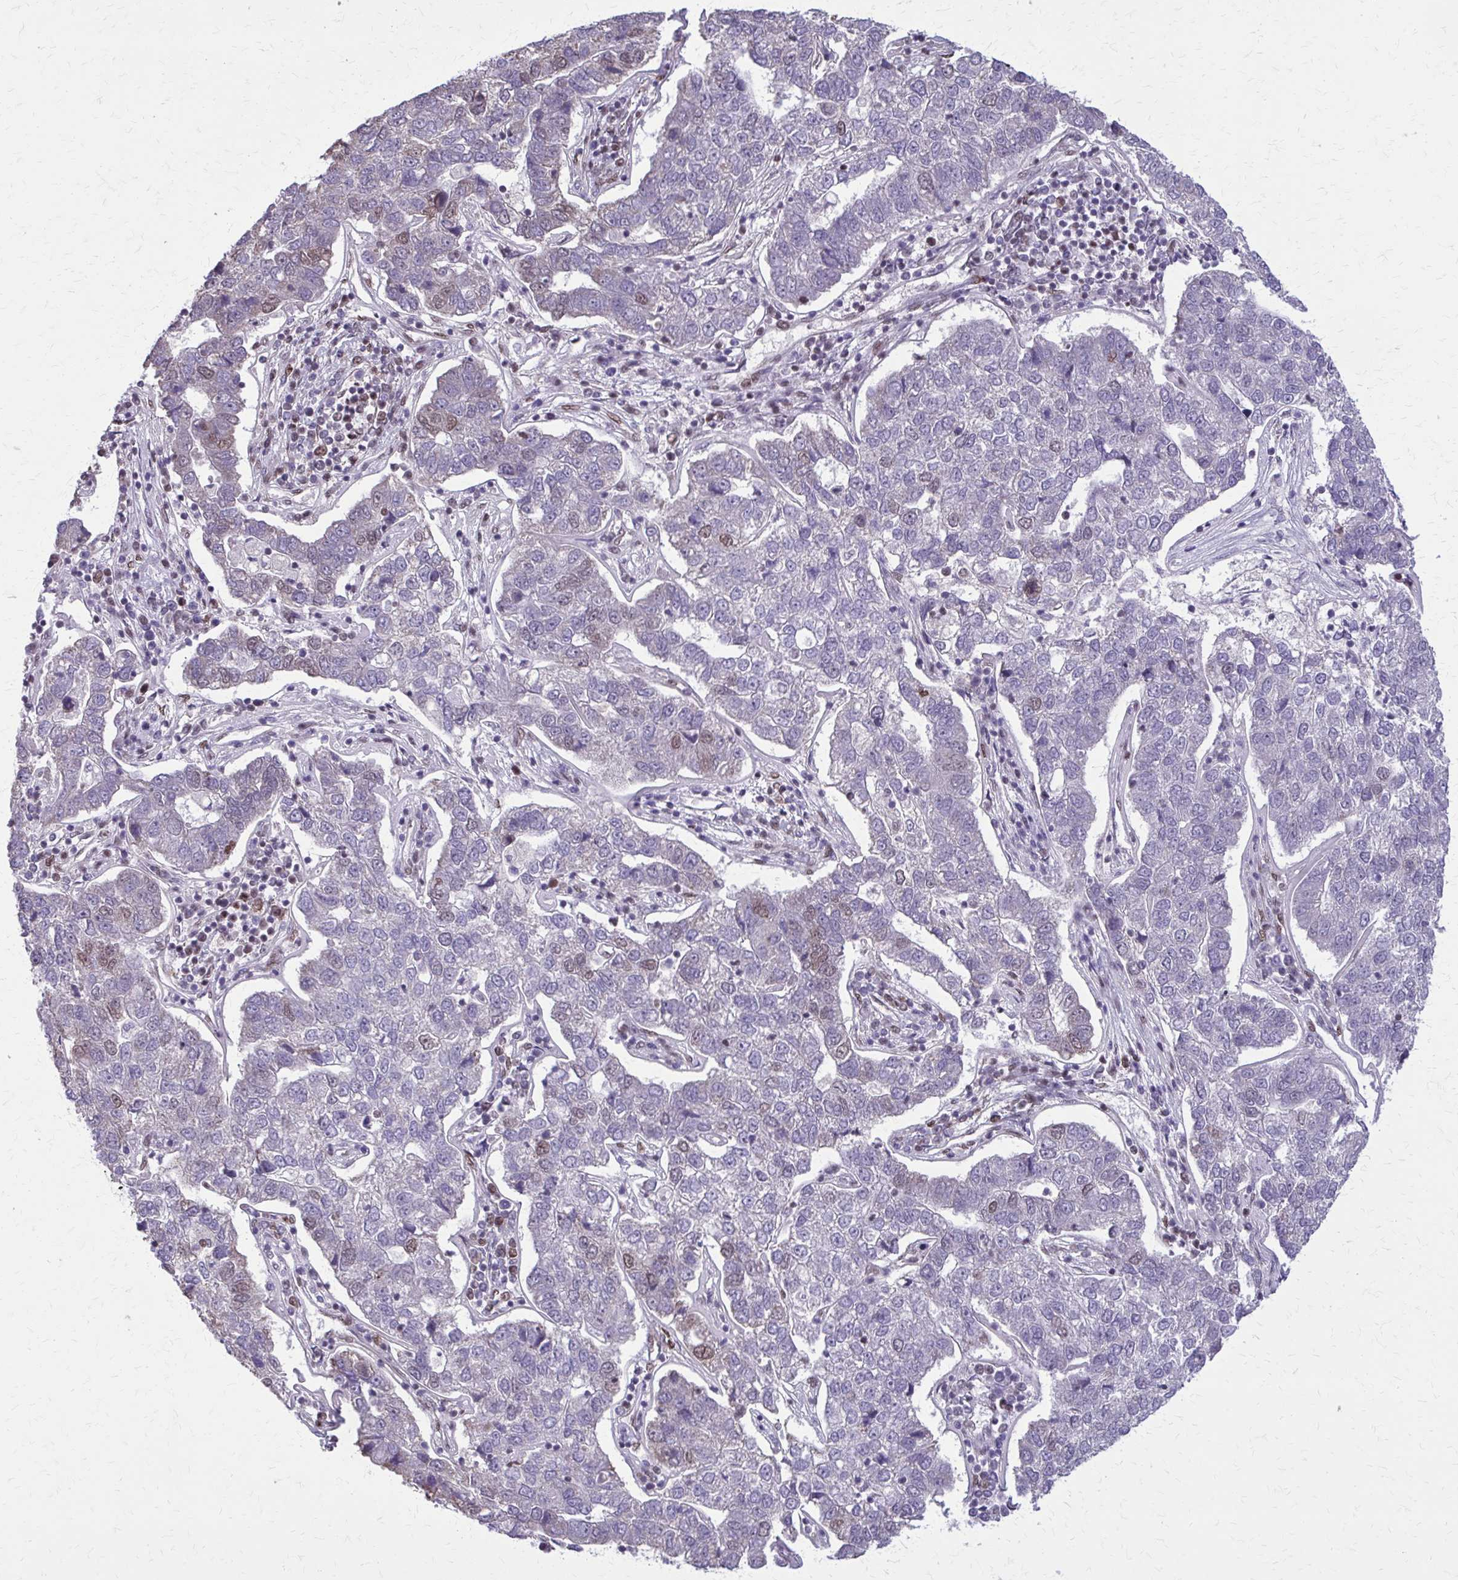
{"staining": {"intensity": "moderate", "quantity": "<25%", "location": "nuclear"}, "tissue": "pancreatic cancer", "cell_type": "Tumor cells", "image_type": "cancer", "snomed": [{"axis": "morphology", "description": "Adenocarcinoma, NOS"}, {"axis": "topography", "description": "Pancreas"}], "caption": "Tumor cells demonstrate low levels of moderate nuclear positivity in about <25% of cells in pancreatic adenocarcinoma.", "gene": "TTF1", "patient": {"sex": "female", "age": 61}}